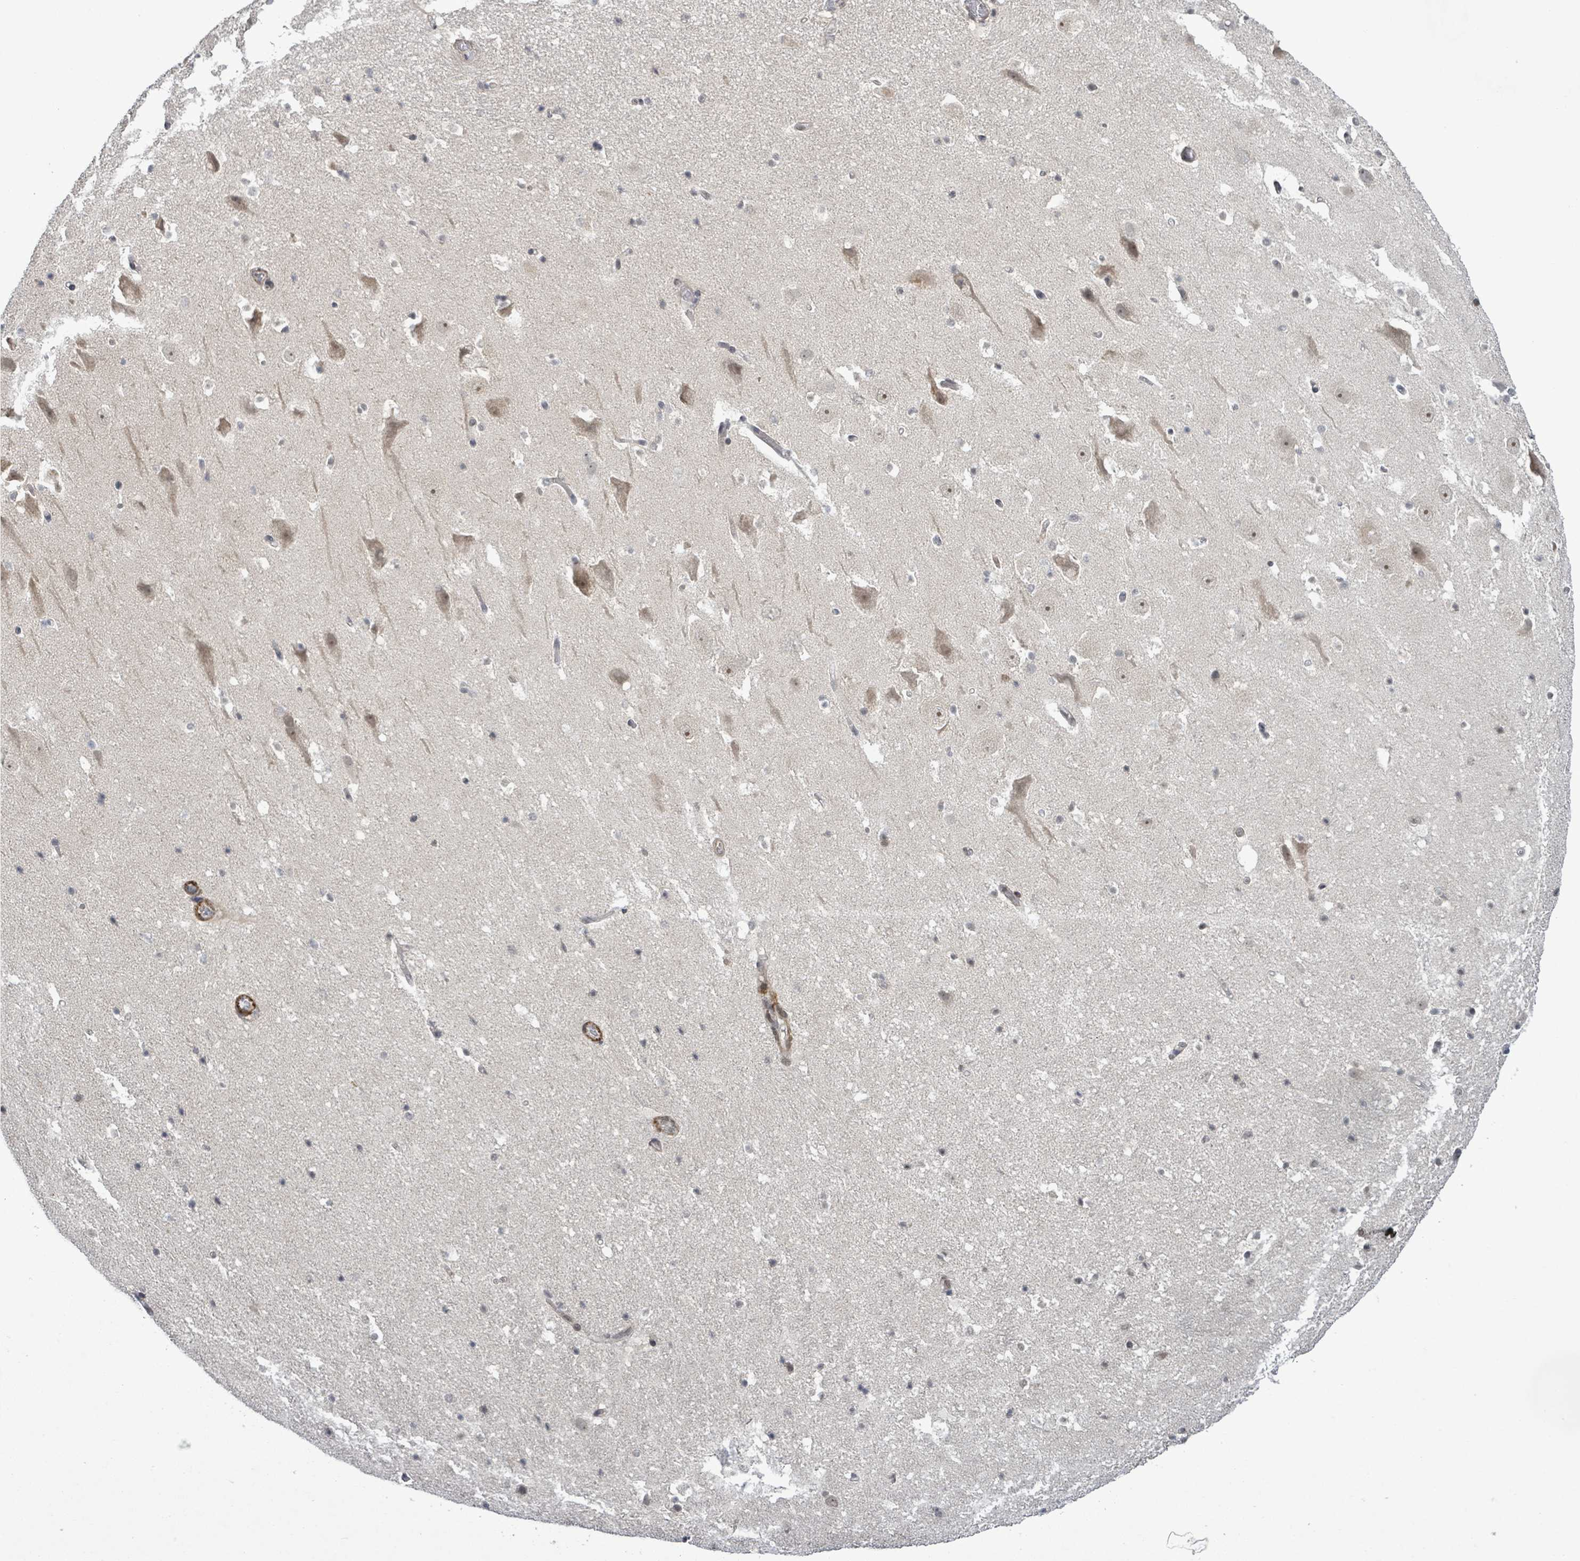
{"staining": {"intensity": "negative", "quantity": "none", "location": "none"}, "tissue": "hippocampus", "cell_type": "Glial cells", "image_type": "normal", "snomed": [{"axis": "morphology", "description": "Normal tissue, NOS"}, {"axis": "topography", "description": "Hippocampus"}], "caption": "This is an immunohistochemistry (IHC) image of benign human hippocampus. There is no expression in glial cells.", "gene": "AMMECR1", "patient": {"sex": "male", "age": 37}}